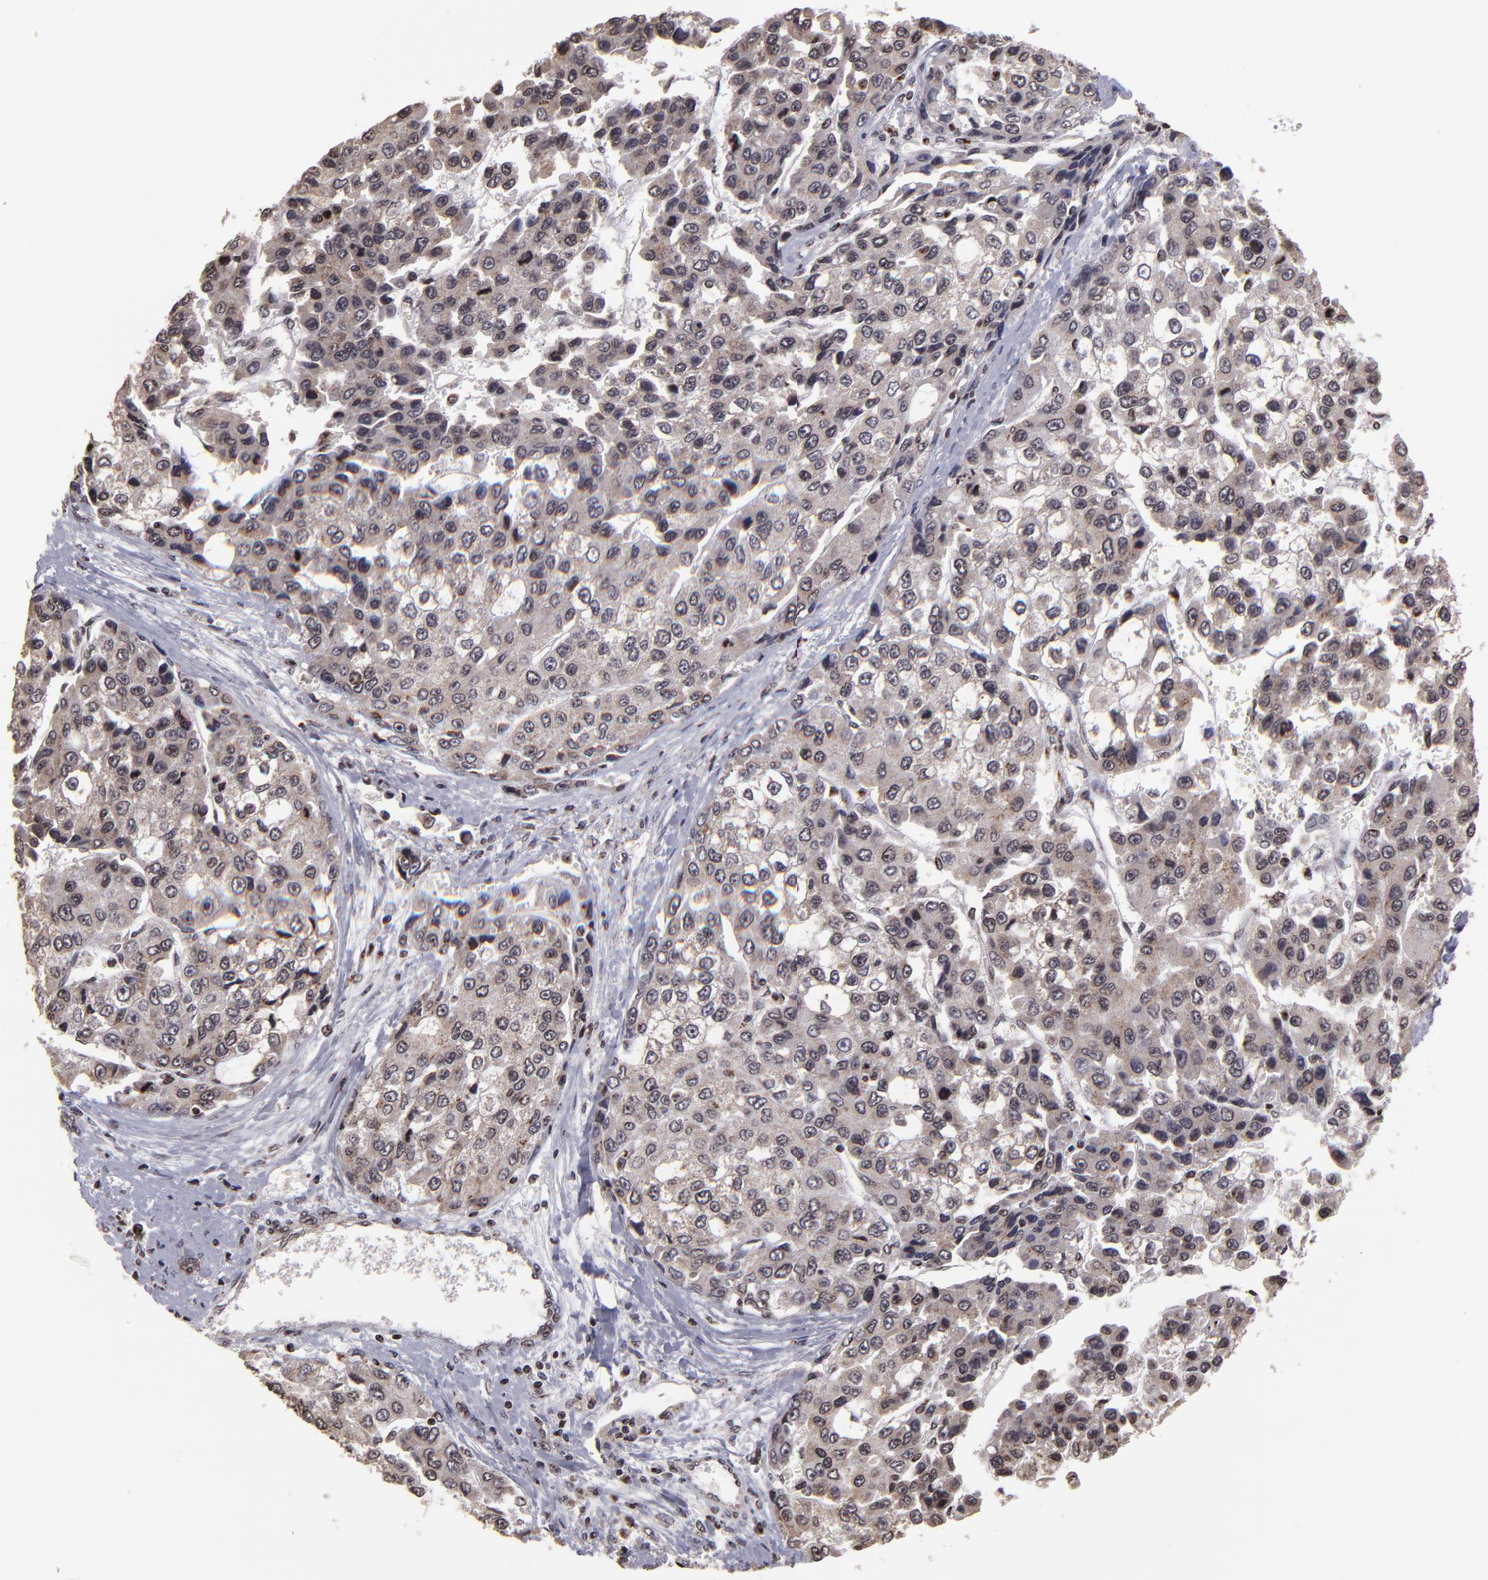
{"staining": {"intensity": "moderate", "quantity": ">75%", "location": "cytoplasmic/membranous,nuclear"}, "tissue": "liver cancer", "cell_type": "Tumor cells", "image_type": "cancer", "snomed": [{"axis": "morphology", "description": "Carcinoma, Hepatocellular, NOS"}, {"axis": "topography", "description": "Liver"}], "caption": "Immunohistochemistry (IHC) (DAB) staining of human hepatocellular carcinoma (liver) exhibits moderate cytoplasmic/membranous and nuclear protein expression in approximately >75% of tumor cells.", "gene": "CSDC2", "patient": {"sex": "female", "age": 66}}